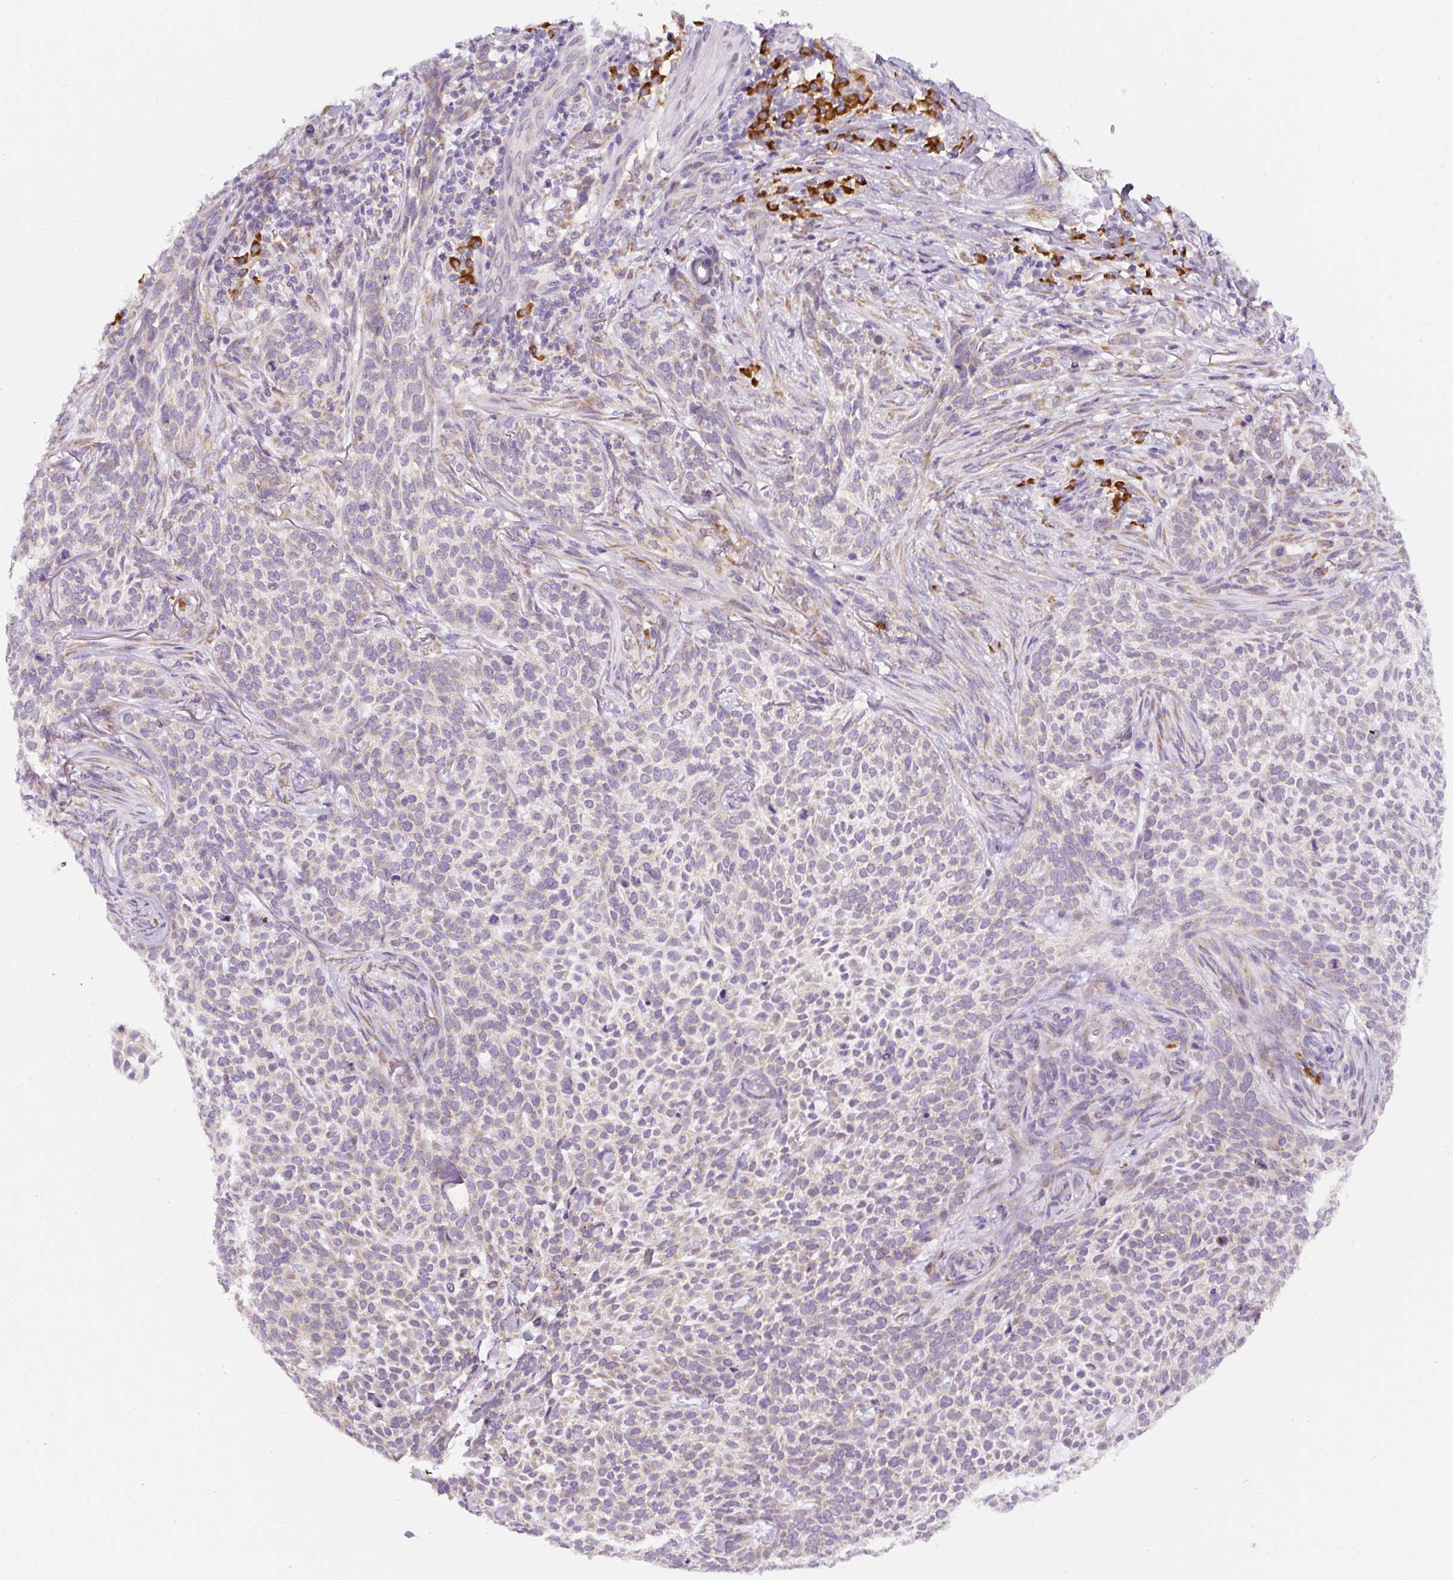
{"staining": {"intensity": "weak", "quantity": "<25%", "location": "cytoplasmic/membranous"}, "tissue": "skin cancer", "cell_type": "Tumor cells", "image_type": "cancer", "snomed": [{"axis": "morphology", "description": "Basal cell carcinoma"}, {"axis": "topography", "description": "Skin"}], "caption": "A micrograph of skin cancer (basal cell carcinoma) stained for a protein exhibits no brown staining in tumor cells. (DAB (3,3'-diaminobenzidine) immunohistochemistry (IHC) with hematoxylin counter stain).", "gene": "DDOST", "patient": {"sex": "female", "age": 64}}